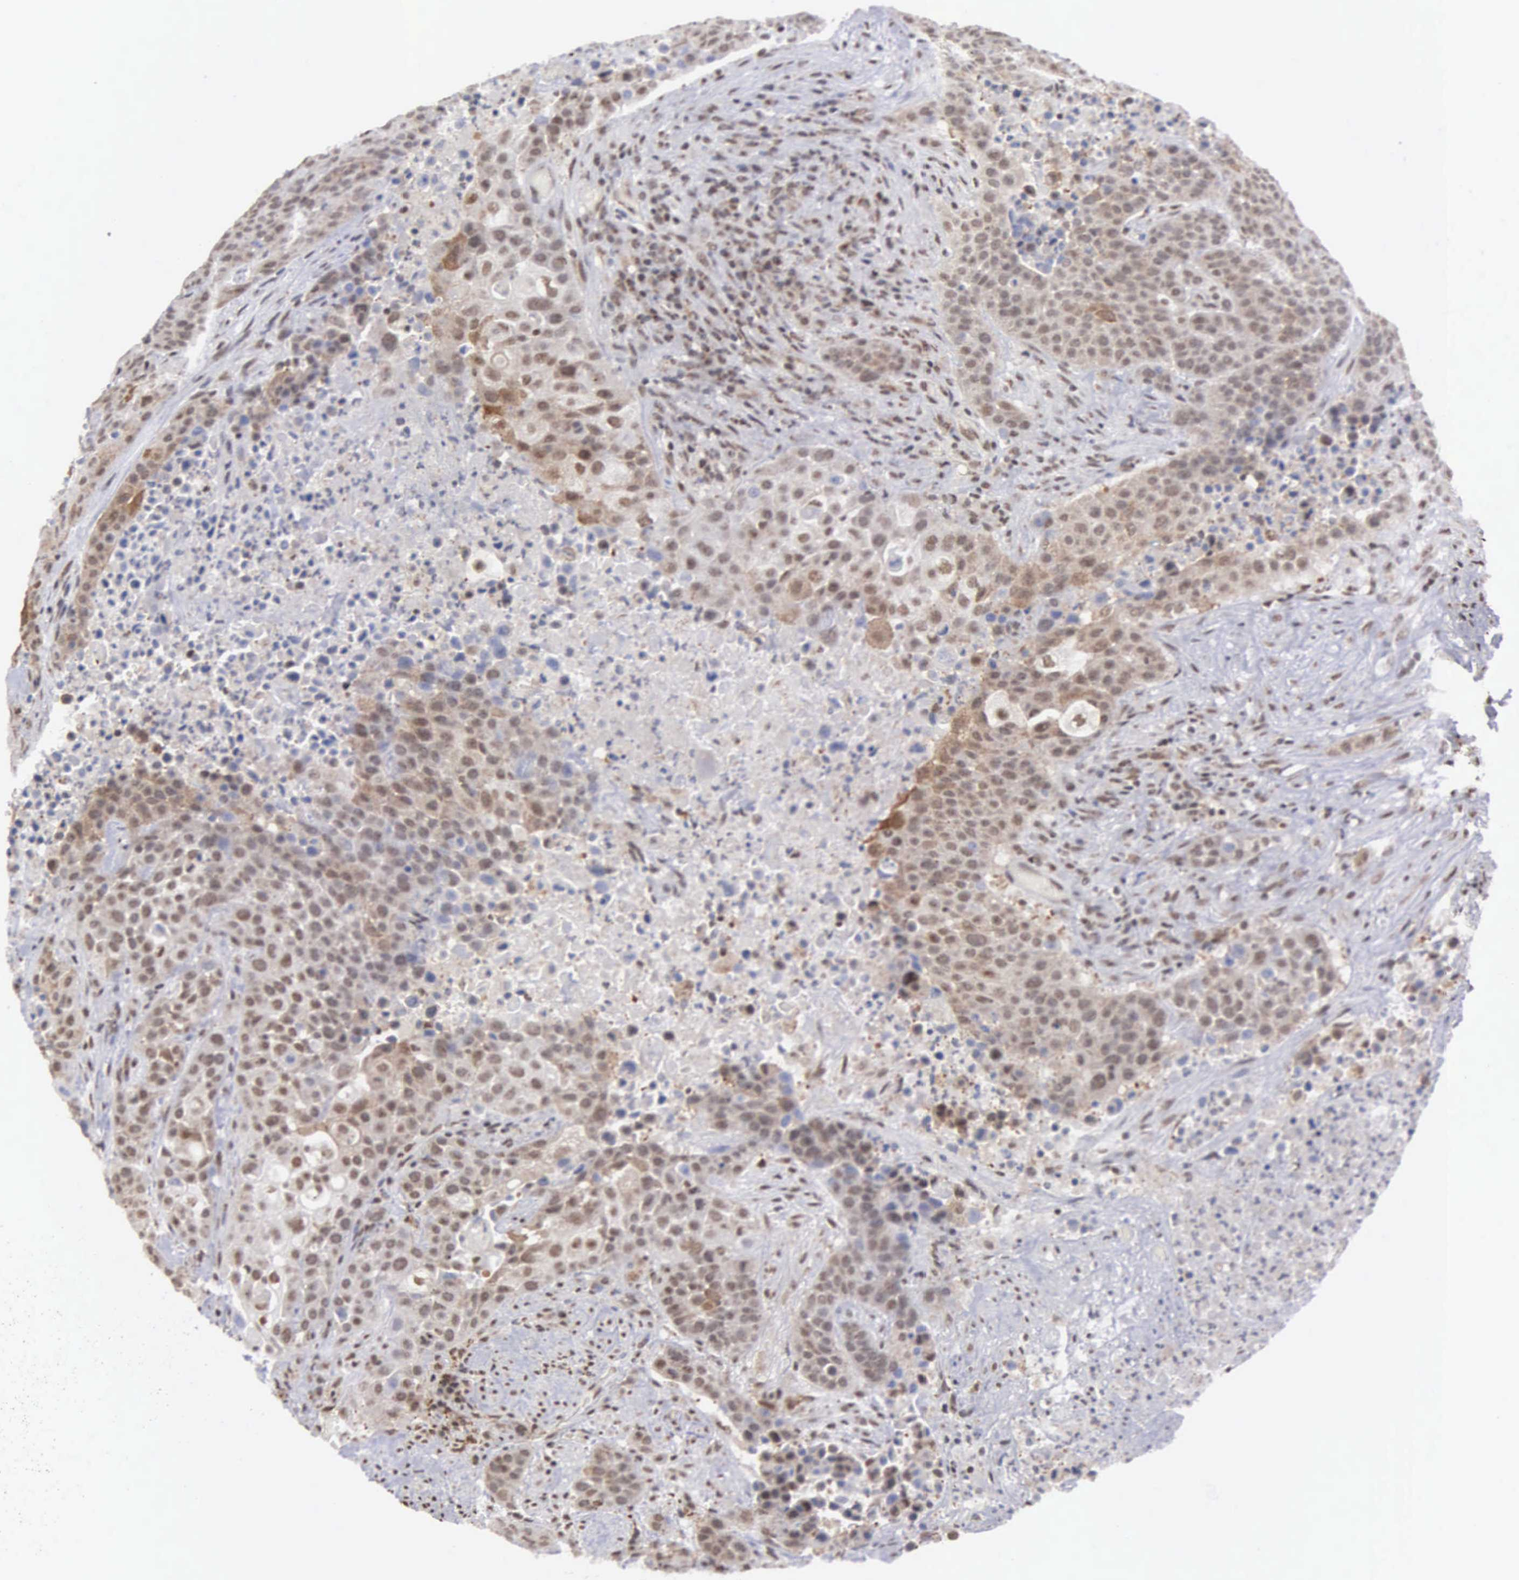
{"staining": {"intensity": "moderate", "quantity": "25%-75%", "location": "cytoplasmic/membranous"}, "tissue": "urothelial cancer", "cell_type": "Tumor cells", "image_type": "cancer", "snomed": [{"axis": "morphology", "description": "Urothelial carcinoma, High grade"}, {"axis": "topography", "description": "Urinary bladder"}], "caption": "Tumor cells show medium levels of moderate cytoplasmic/membranous expression in approximately 25%-75% of cells in urothelial cancer.", "gene": "GTF2A1", "patient": {"sex": "male", "age": 74}}